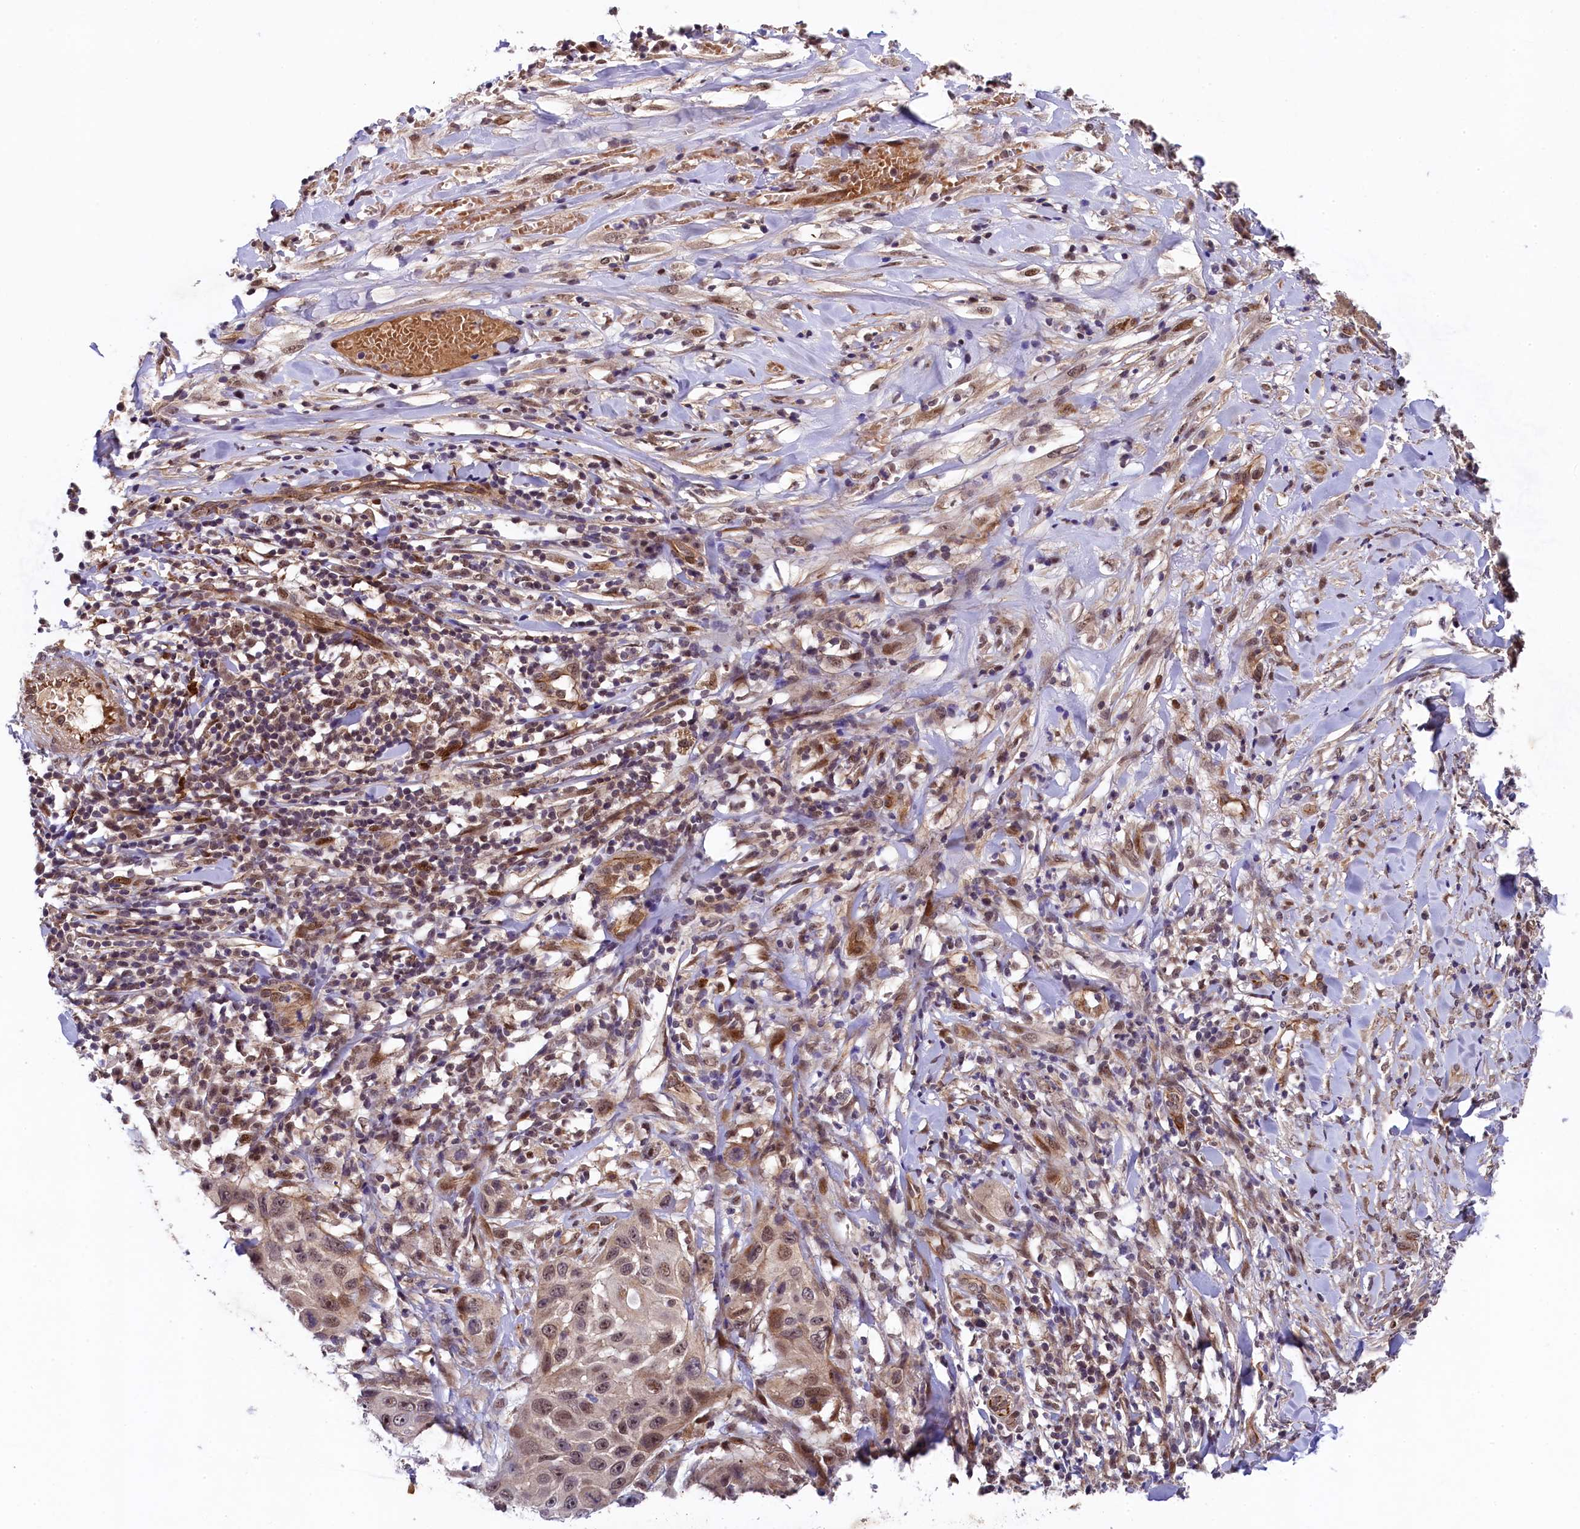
{"staining": {"intensity": "weak", "quantity": ">75%", "location": "cytoplasmic/membranous,nuclear"}, "tissue": "skin cancer", "cell_type": "Tumor cells", "image_type": "cancer", "snomed": [{"axis": "morphology", "description": "Squamous cell carcinoma, NOS"}, {"axis": "topography", "description": "Skin"}], "caption": "There is low levels of weak cytoplasmic/membranous and nuclear staining in tumor cells of skin cancer (squamous cell carcinoma), as demonstrated by immunohistochemical staining (brown color).", "gene": "ARL14EP", "patient": {"sex": "female", "age": 44}}